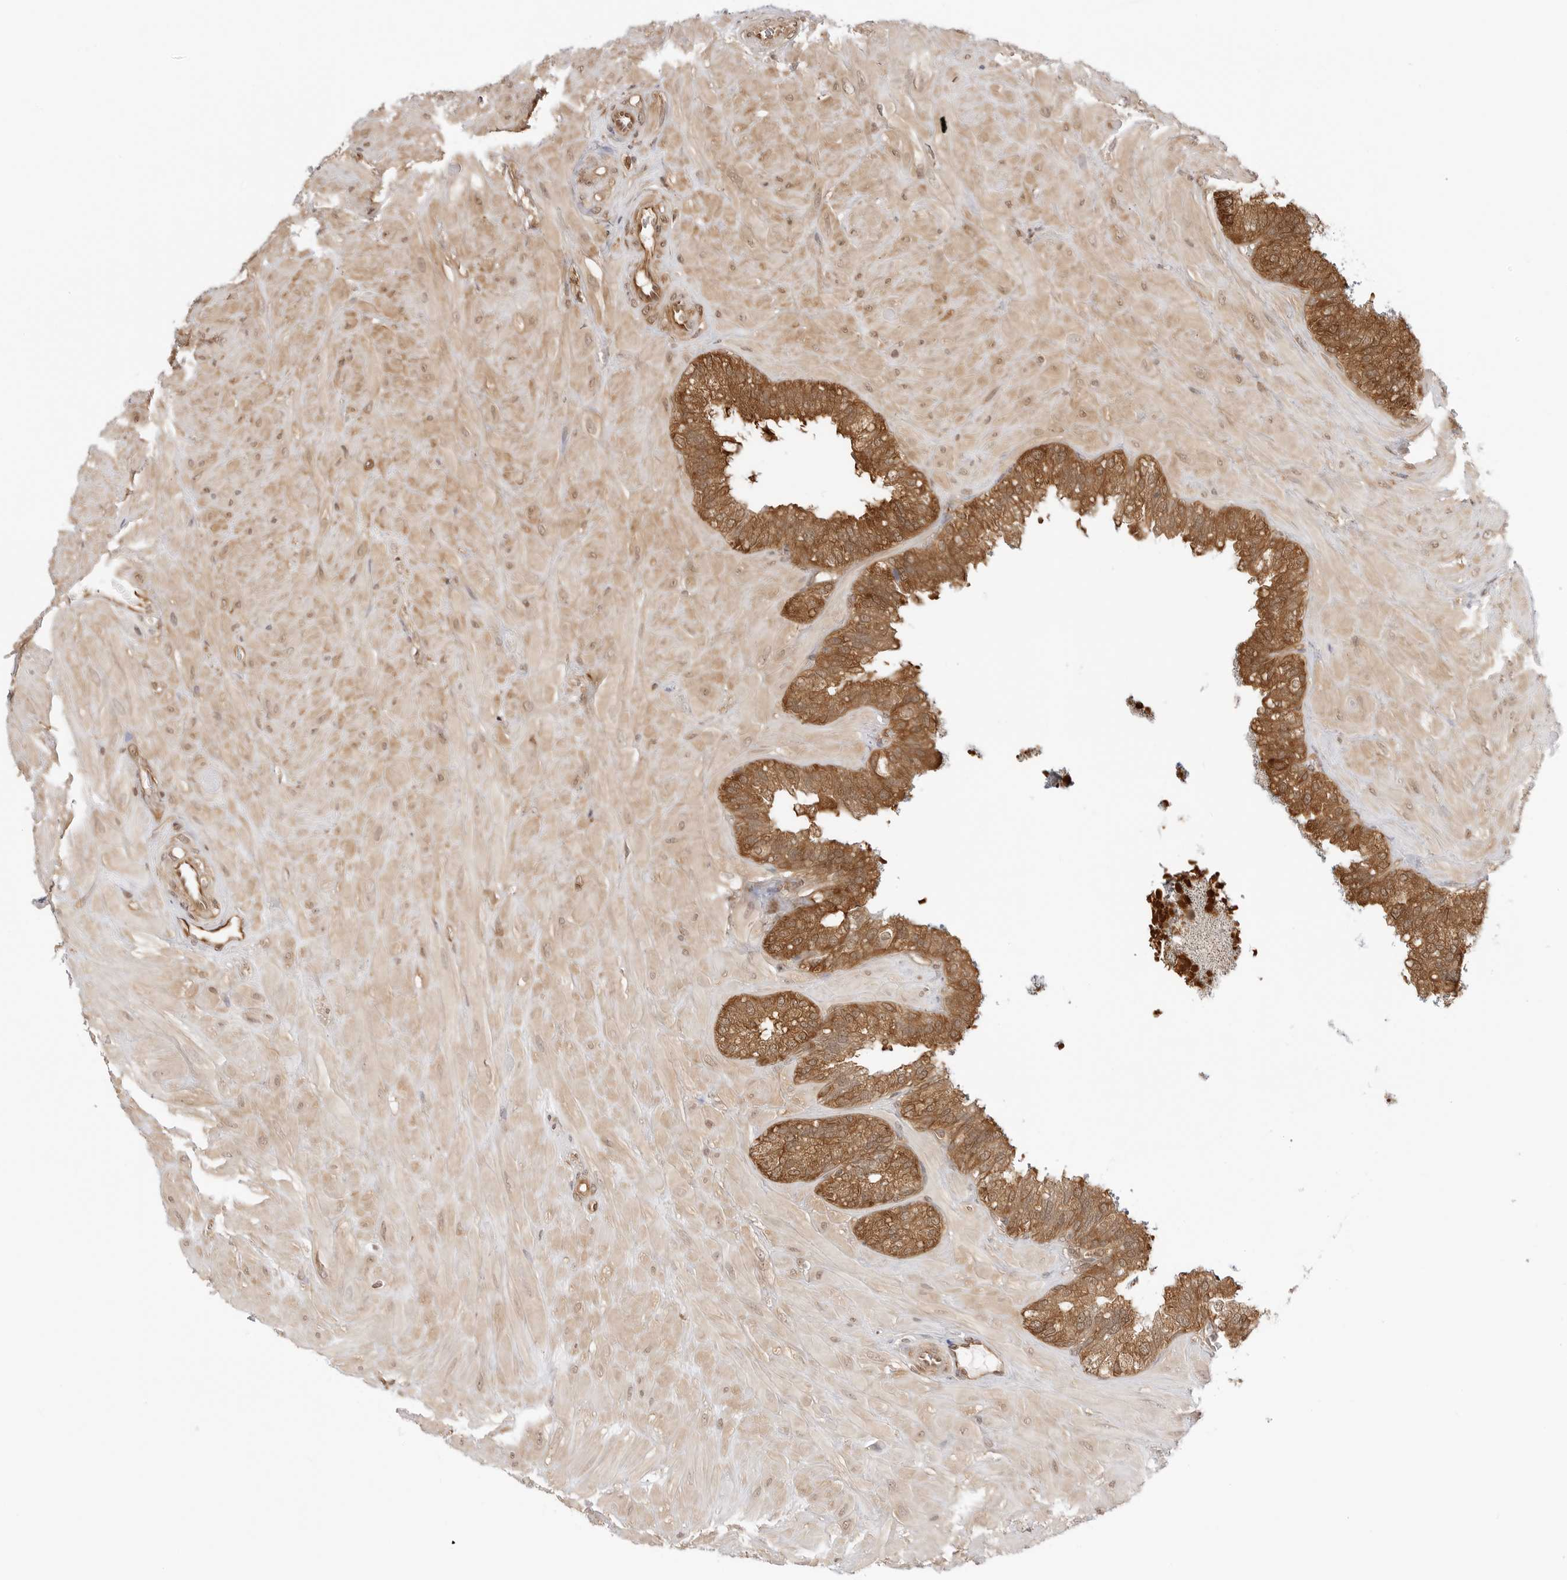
{"staining": {"intensity": "strong", "quantity": ">75%", "location": "cytoplasmic/membranous"}, "tissue": "seminal vesicle", "cell_type": "Glandular cells", "image_type": "normal", "snomed": [{"axis": "morphology", "description": "Normal tissue, NOS"}, {"axis": "topography", "description": "Prostate"}, {"axis": "topography", "description": "Seminal veicle"}], "caption": "Immunohistochemical staining of normal seminal vesicle displays high levels of strong cytoplasmic/membranous expression in approximately >75% of glandular cells.", "gene": "NUDC", "patient": {"sex": "male", "age": 51}}